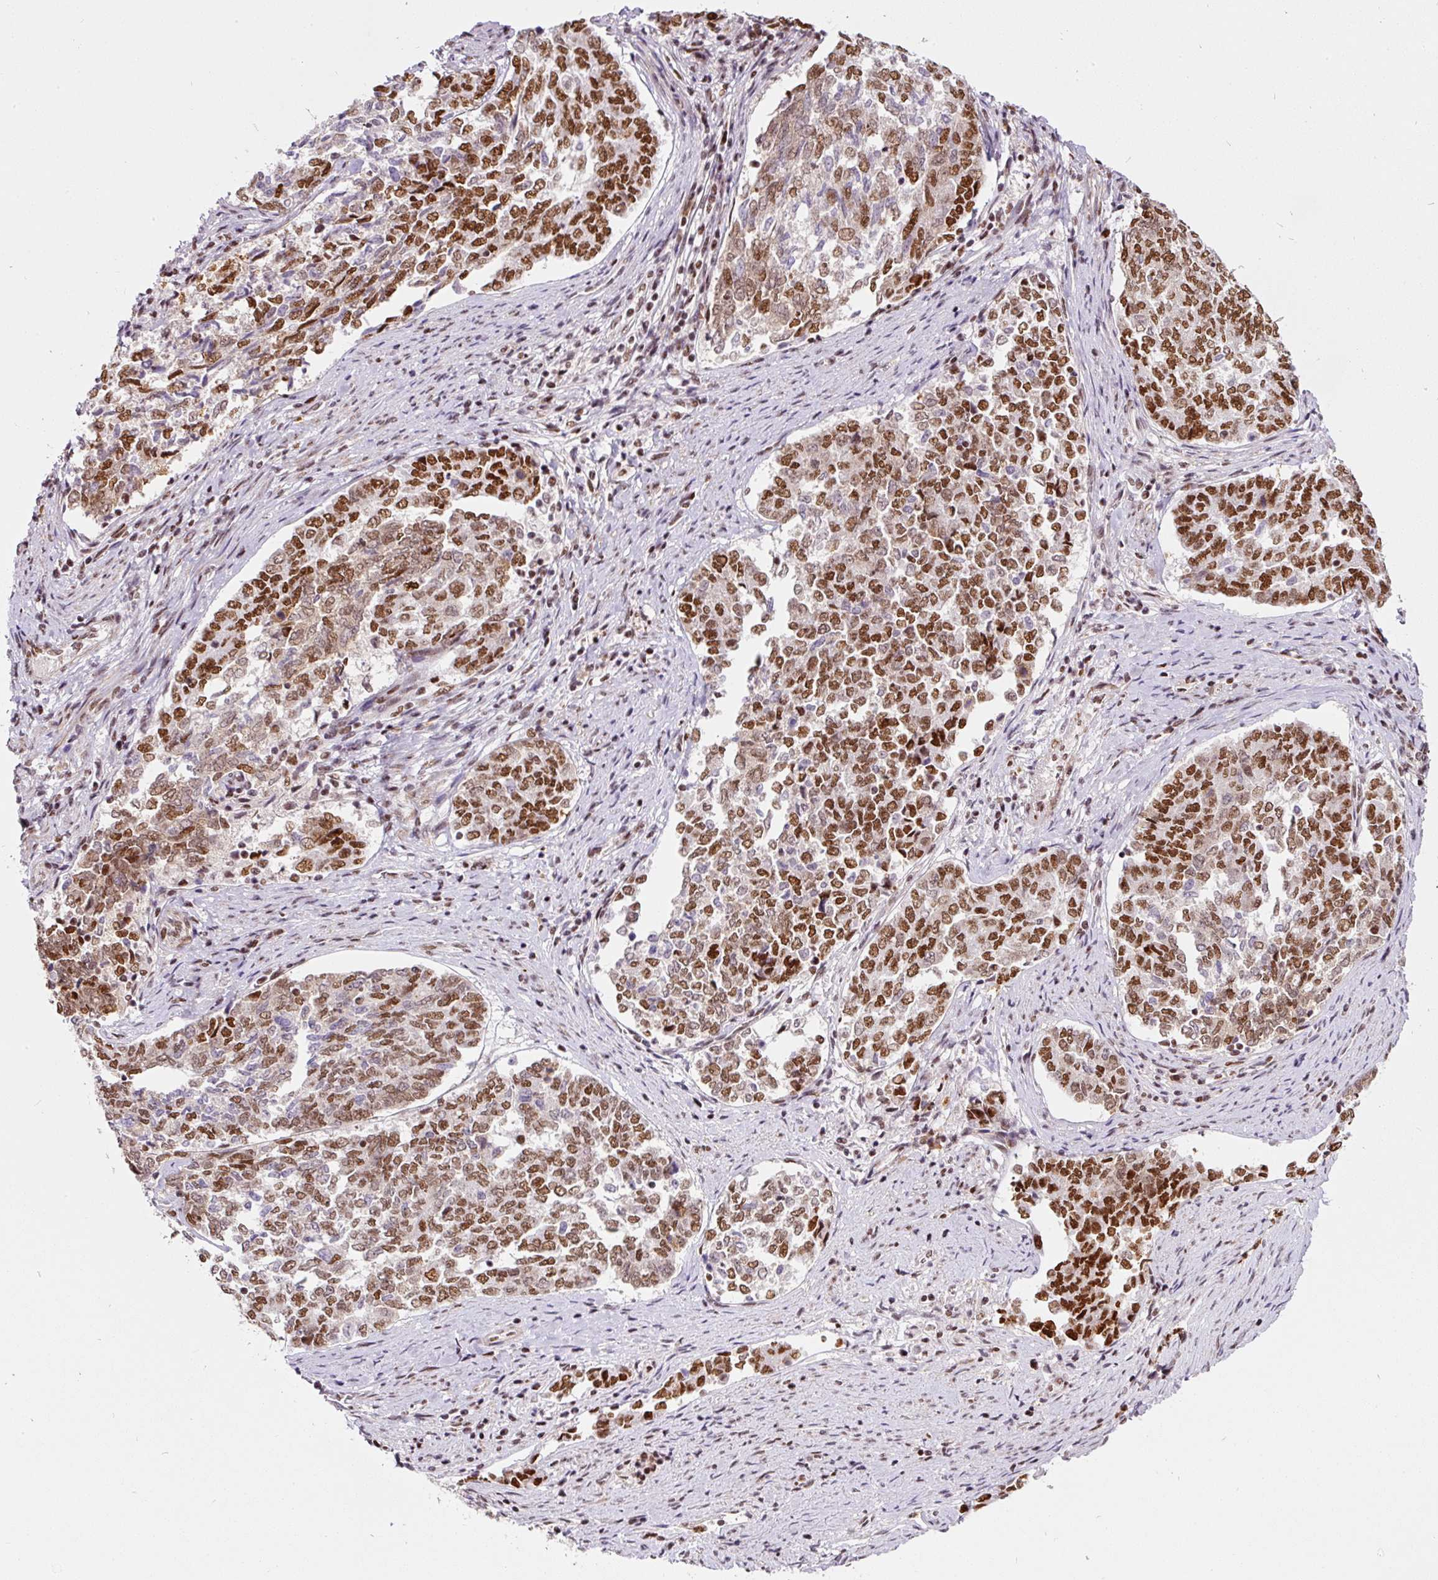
{"staining": {"intensity": "strong", "quantity": ">75%", "location": "nuclear"}, "tissue": "endometrial cancer", "cell_type": "Tumor cells", "image_type": "cancer", "snomed": [{"axis": "morphology", "description": "Adenocarcinoma, NOS"}, {"axis": "topography", "description": "Endometrium"}], "caption": "A micrograph of human endometrial adenocarcinoma stained for a protein demonstrates strong nuclear brown staining in tumor cells.", "gene": "HNRNPC", "patient": {"sex": "female", "age": 80}}